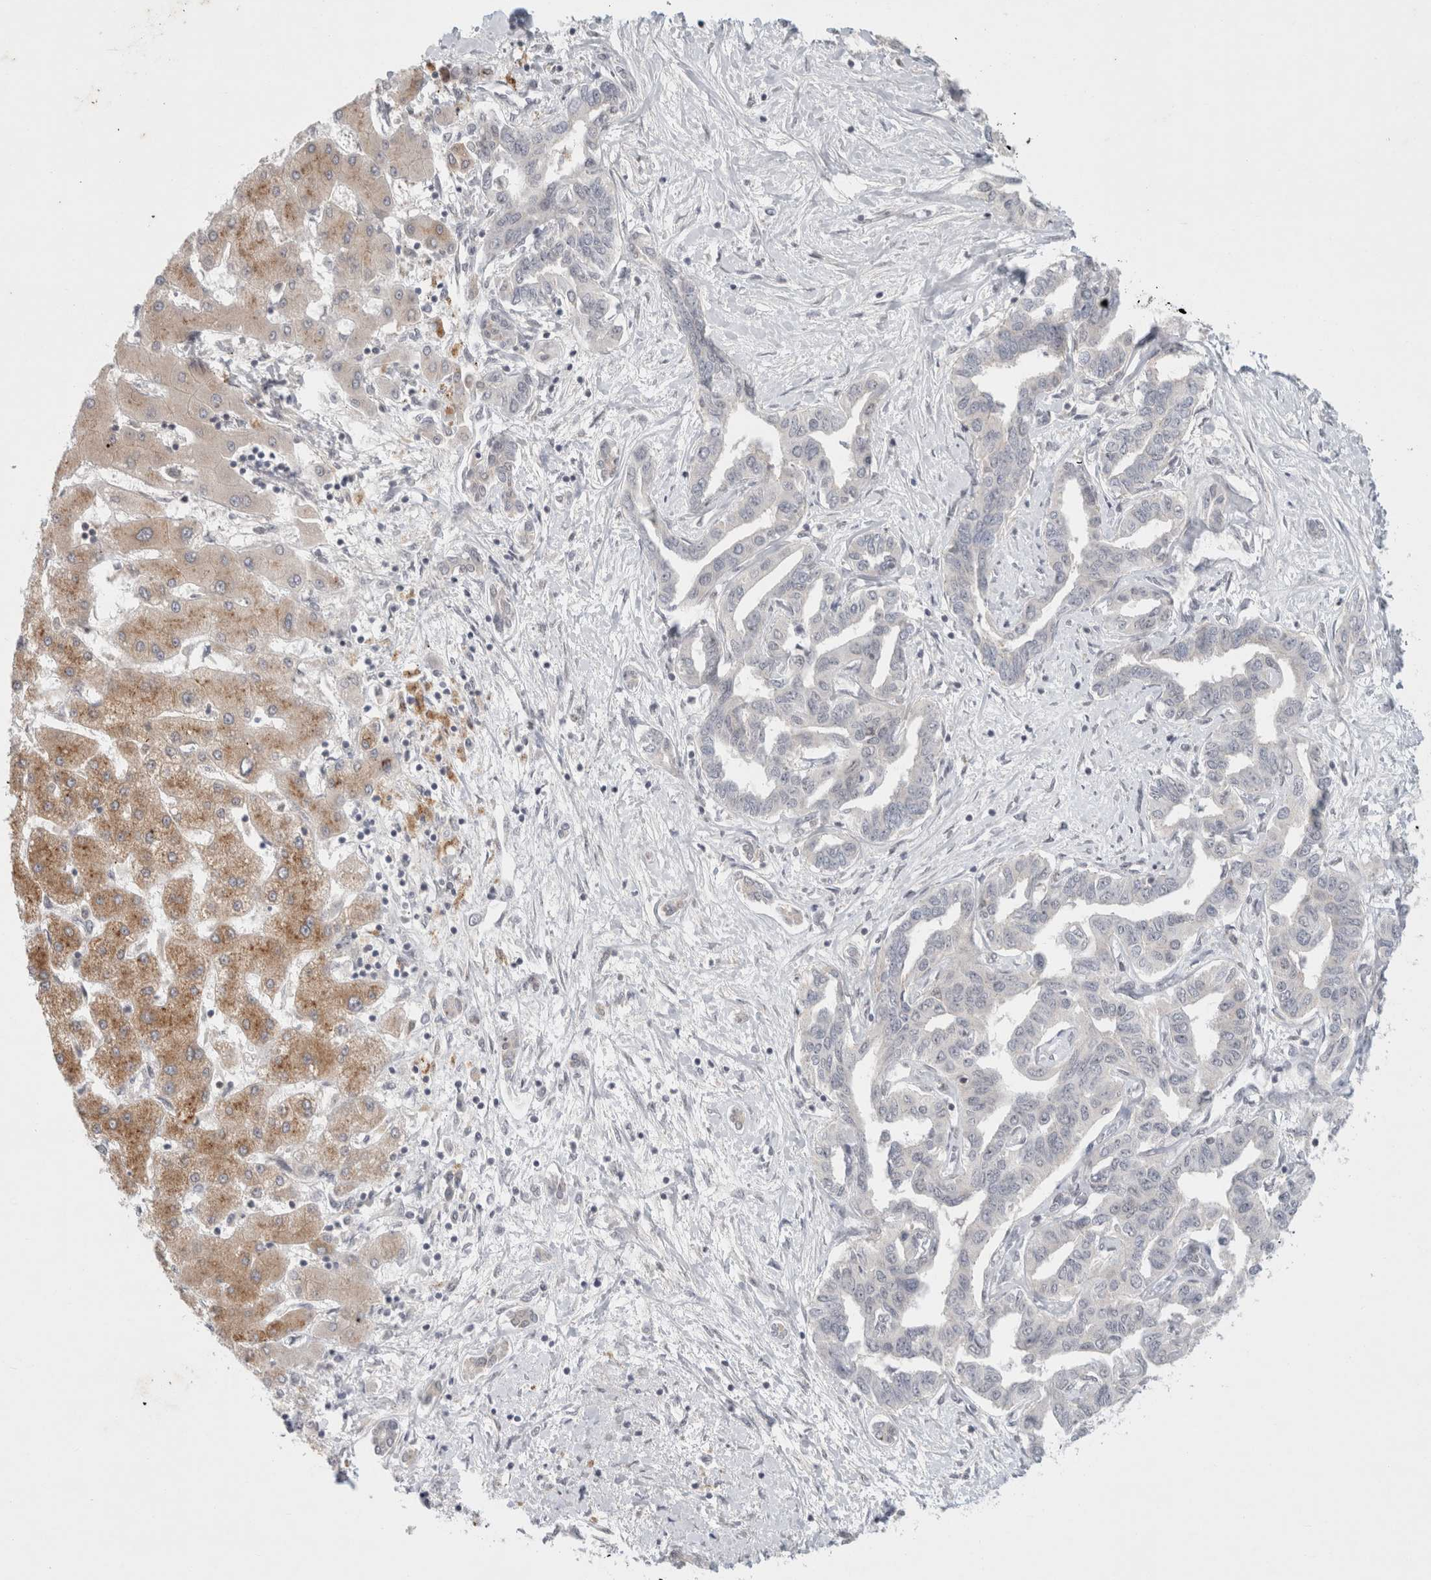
{"staining": {"intensity": "negative", "quantity": "none", "location": "none"}, "tissue": "liver cancer", "cell_type": "Tumor cells", "image_type": "cancer", "snomed": [{"axis": "morphology", "description": "Cholangiocarcinoma"}, {"axis": "topography", "description": "Liver"}], "caption": "A micrograph of human liver cholangiocarcinoma is negative for staining in tumor cells.", "gene": "FBXO42", "patient": {"sex": "male", "age": 59}}